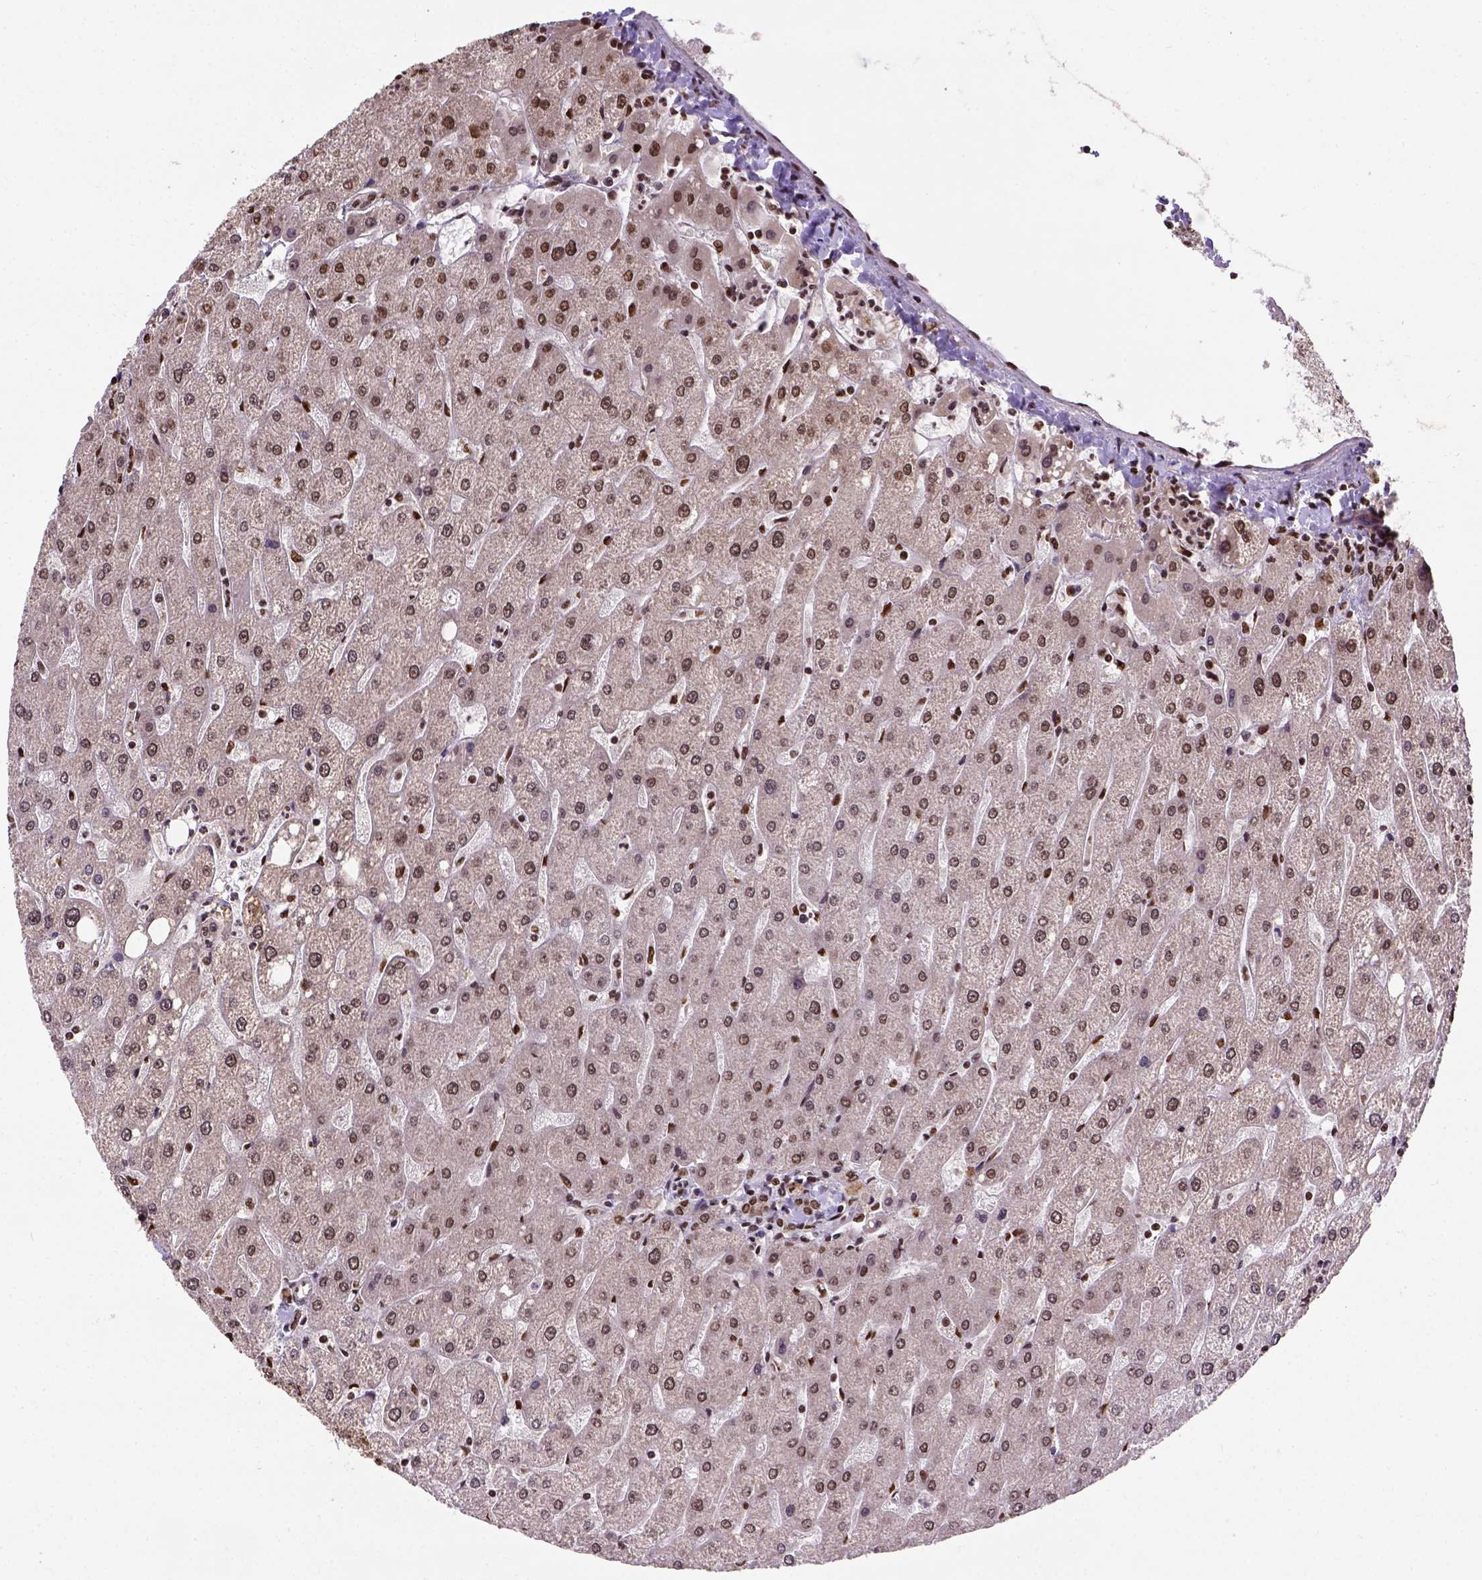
{"staining": {"intensity": "strong", "quantity": ">75%", "location": "nuclear"}, "tissue": "liver", "cell_type": "Cholangiocytes", "image_type": "normal", "snomed": [{"axis": "morphology", "description": "Normal tissue, NOS"}, {"axis": "topography", "description": "Liver"}], "caption": "Brown immunohistochemical staining in benign liver displays strong nuclear positivity in about >75% of cholangiocytes.", "gene": "NACC1", "patient": {"sex": "male", "age": 67}}